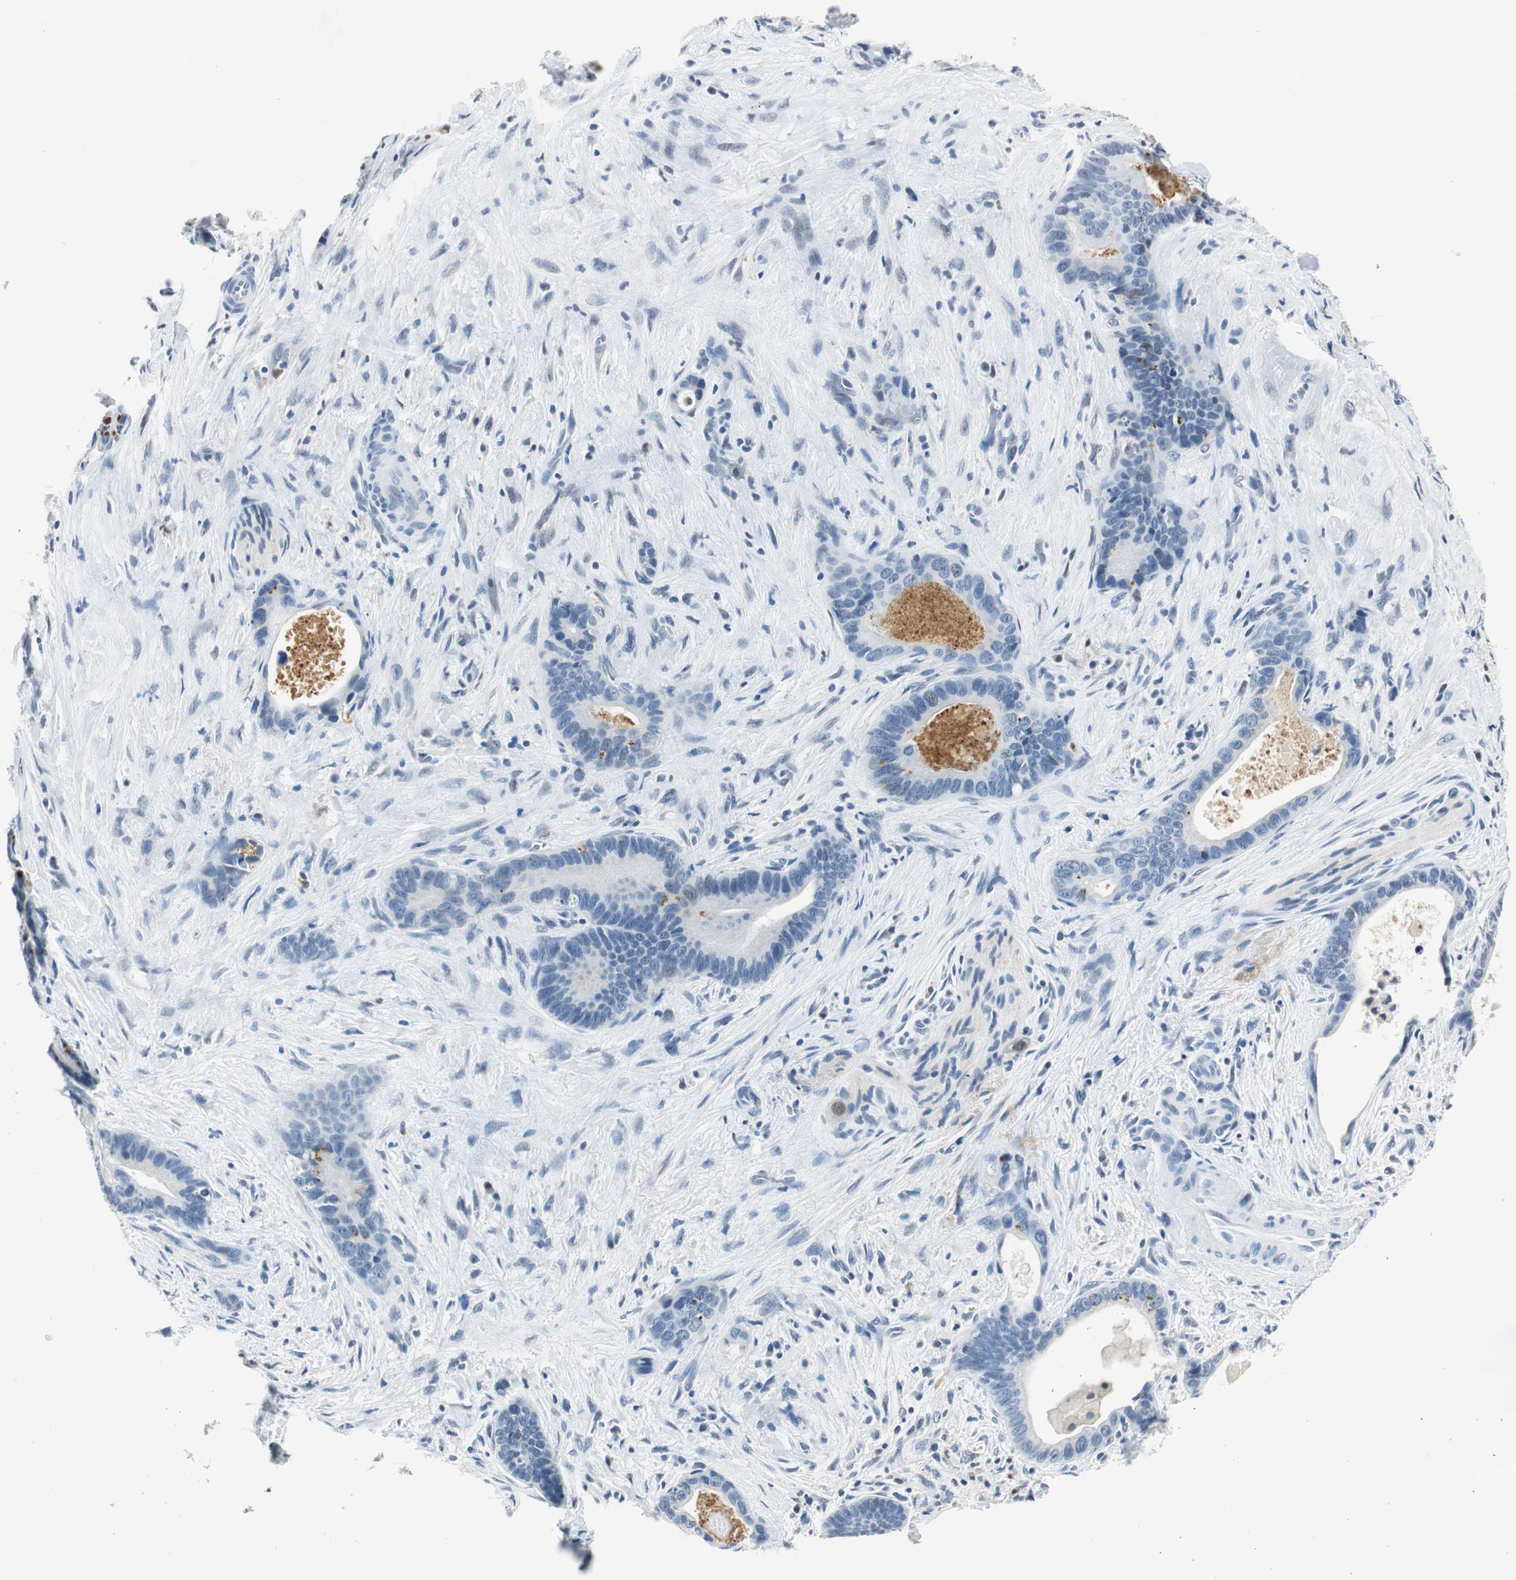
{"staining": {"intensity": "negative", "quantity": "none", "location": "none"}, "tissue": "liver cancer", "cell_type": "Tumor cells", "image_type": "cancer", "snomed": [{"axis": "morphology", "description": "Cholangiocarcinoma"}, {"axis": "topography", "description": "Liver"}], "caption": "High magnification brightfield microscopy of liver cancer stained with DAB (3,3'-diaminobenzidine) (brown) and counterstained with hematoxylin (blue): tumor cells show no significant staining.", "gene": "ME1", "patient": {"sex": "female", "age": 55}}